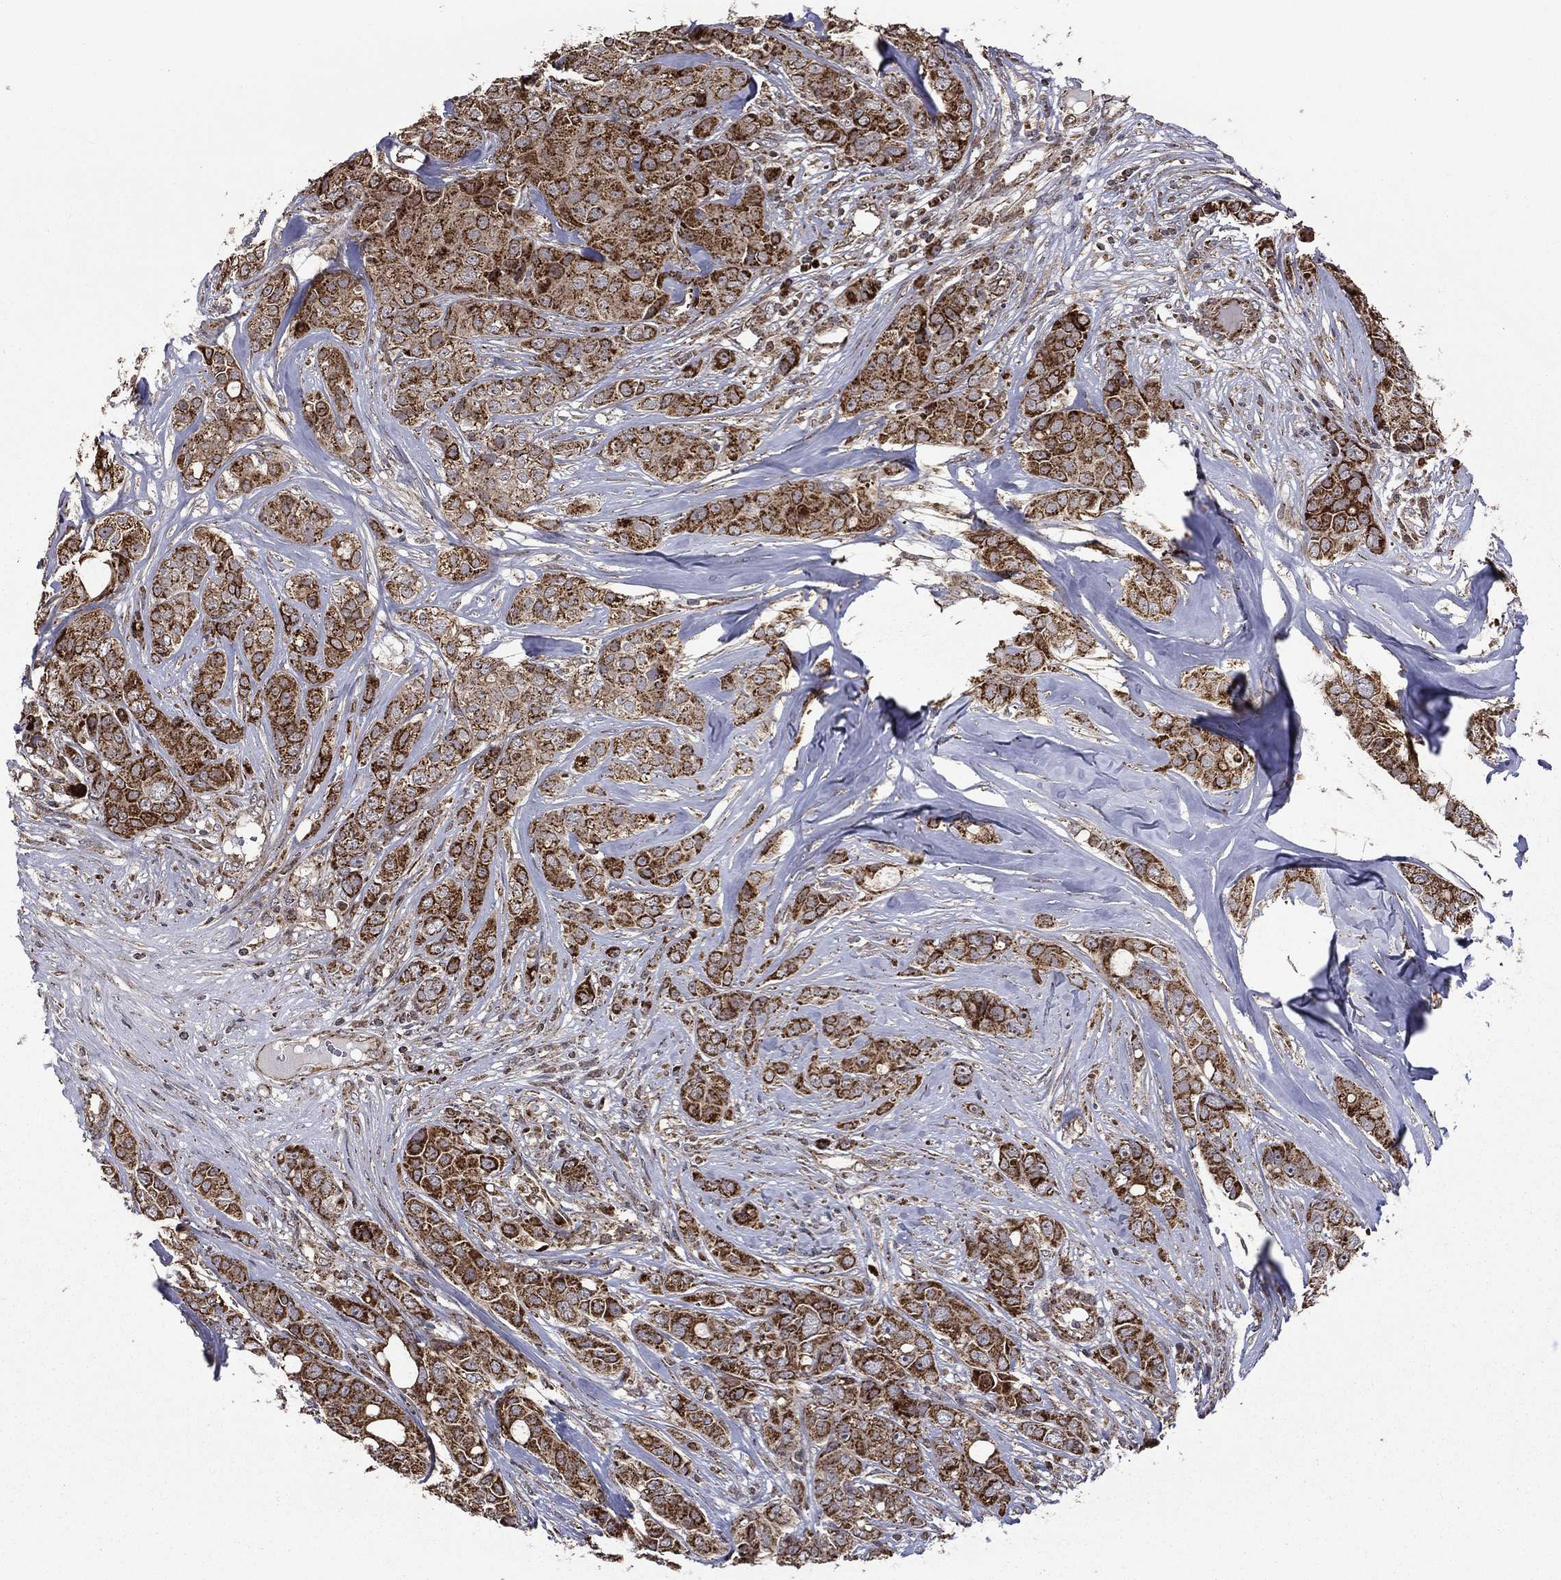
{"staining": {"intensity": "strong", "quantity": ">75%", "location": "cytoplasmic/membranous"}, "tissue": "breast cancer", "cell_type": "Tumor cells", "image_type": "cancer", "snomed": [{"axis": "morphology", "description": "Duct carcinoma"}, {"axis": "topography", "description": "Breast"}], "caption": "High-magnification brightfield microscopy of breast cancer stained with DAB (3,3'-diaminobenzidine) (brown) and counterstained with hematoxylin (blue). tumor cells exhibit strong cytoplasmic/membranous positivity is identified in about>75% of cells.", "gene": "GIMAP6", "patient": {"sex": "female", "age": 43}}